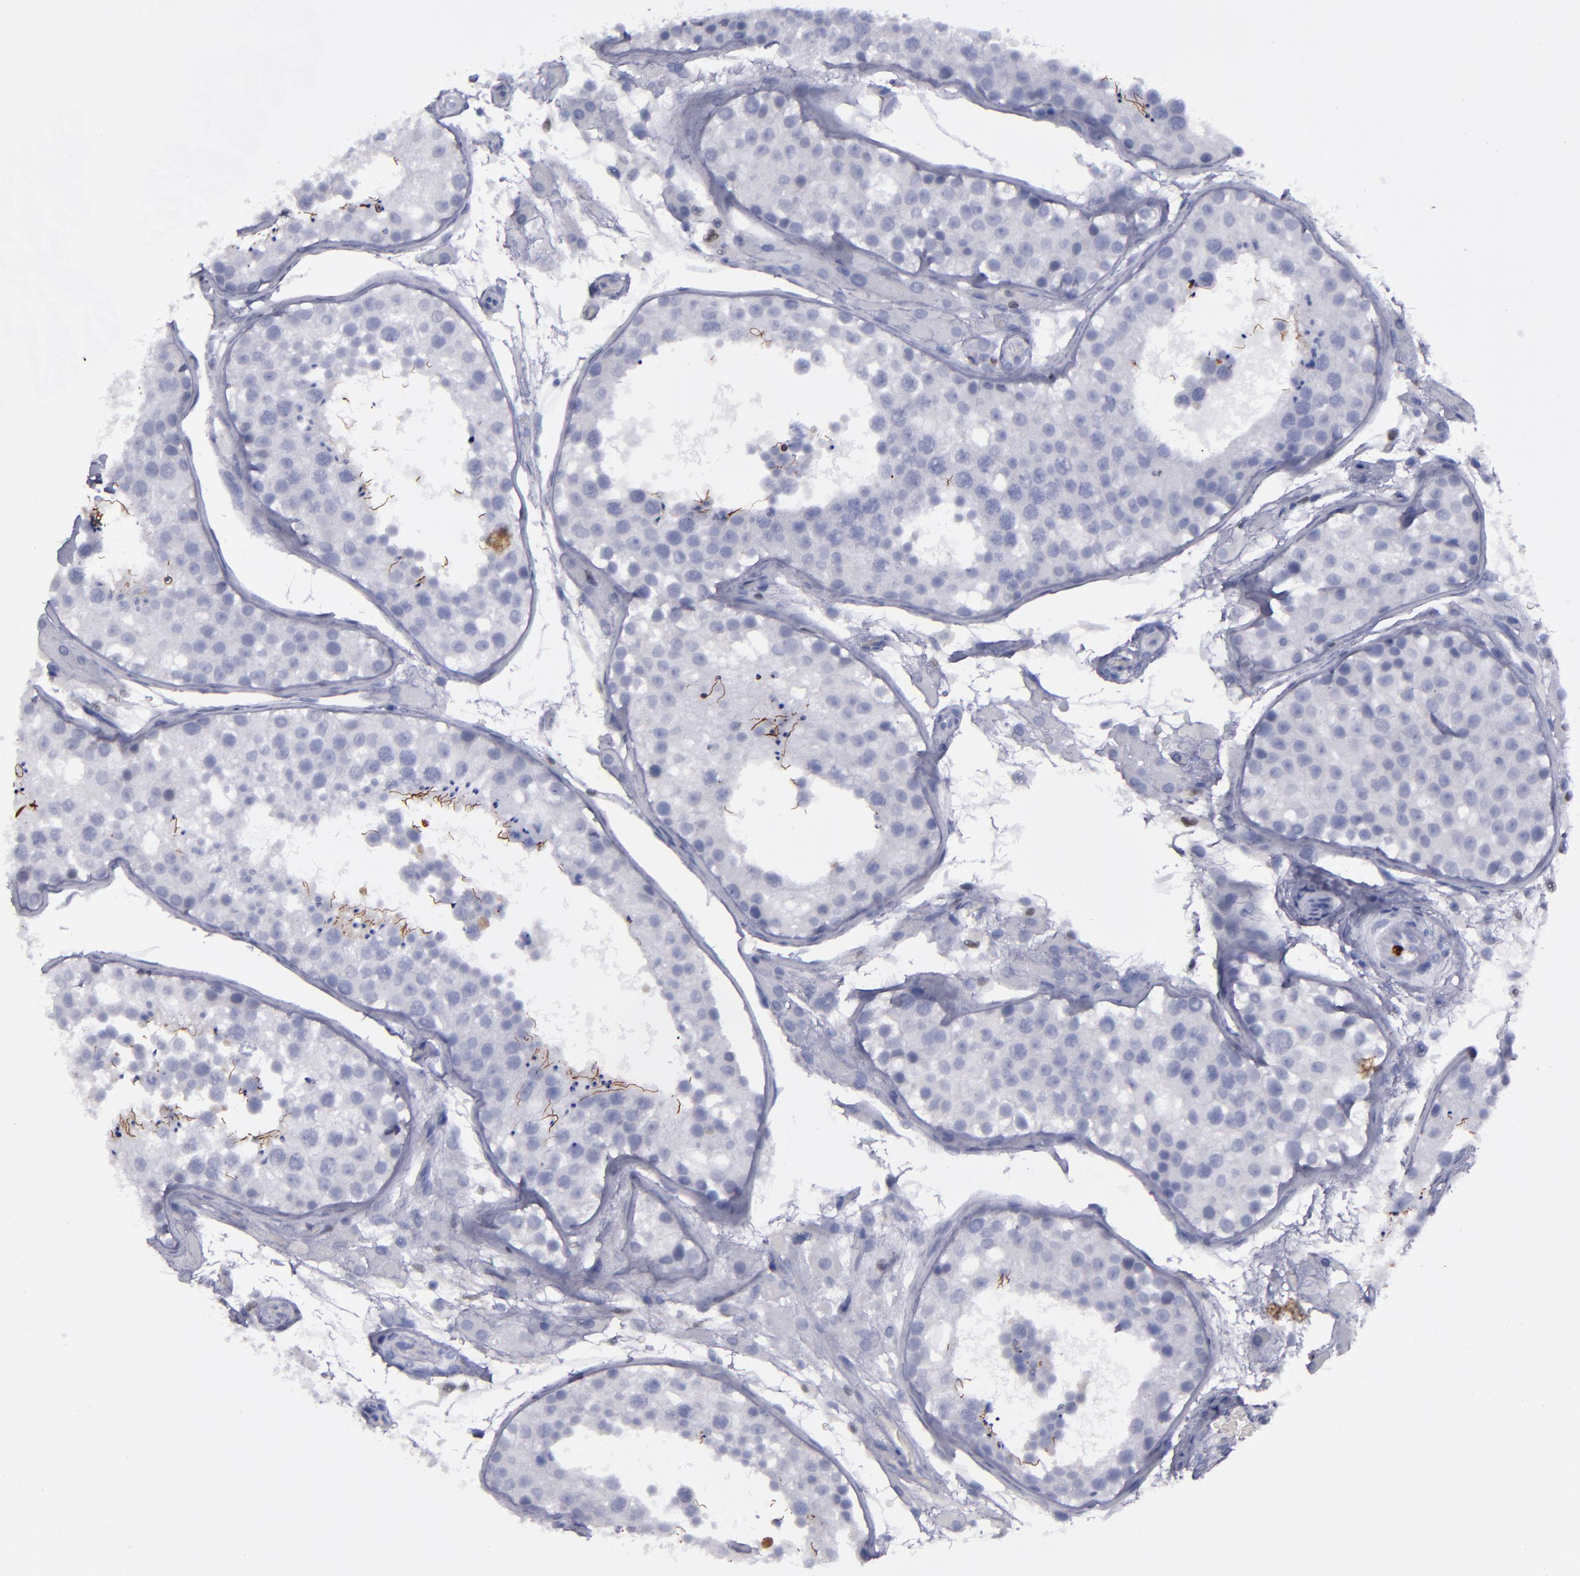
{"staining": {"intensity": "negative", "quantity": "none", "location": "none"}, "tissue": "testis", "cell_type": "Cells in seminiferous ducts", "image_type": "normal", "snomed": [{"axis": "morphology", "description": "Normal tissue, NOS"}, {"axis": "topography", "description": "Testis"}], "caption": "This is a histopathology image of immunohistochemistry staining of normal testis, which shows no expression in cells in seminiferous ducts.", "gene": "IRF8", "patient": {"sex": "male", "age": 26}}